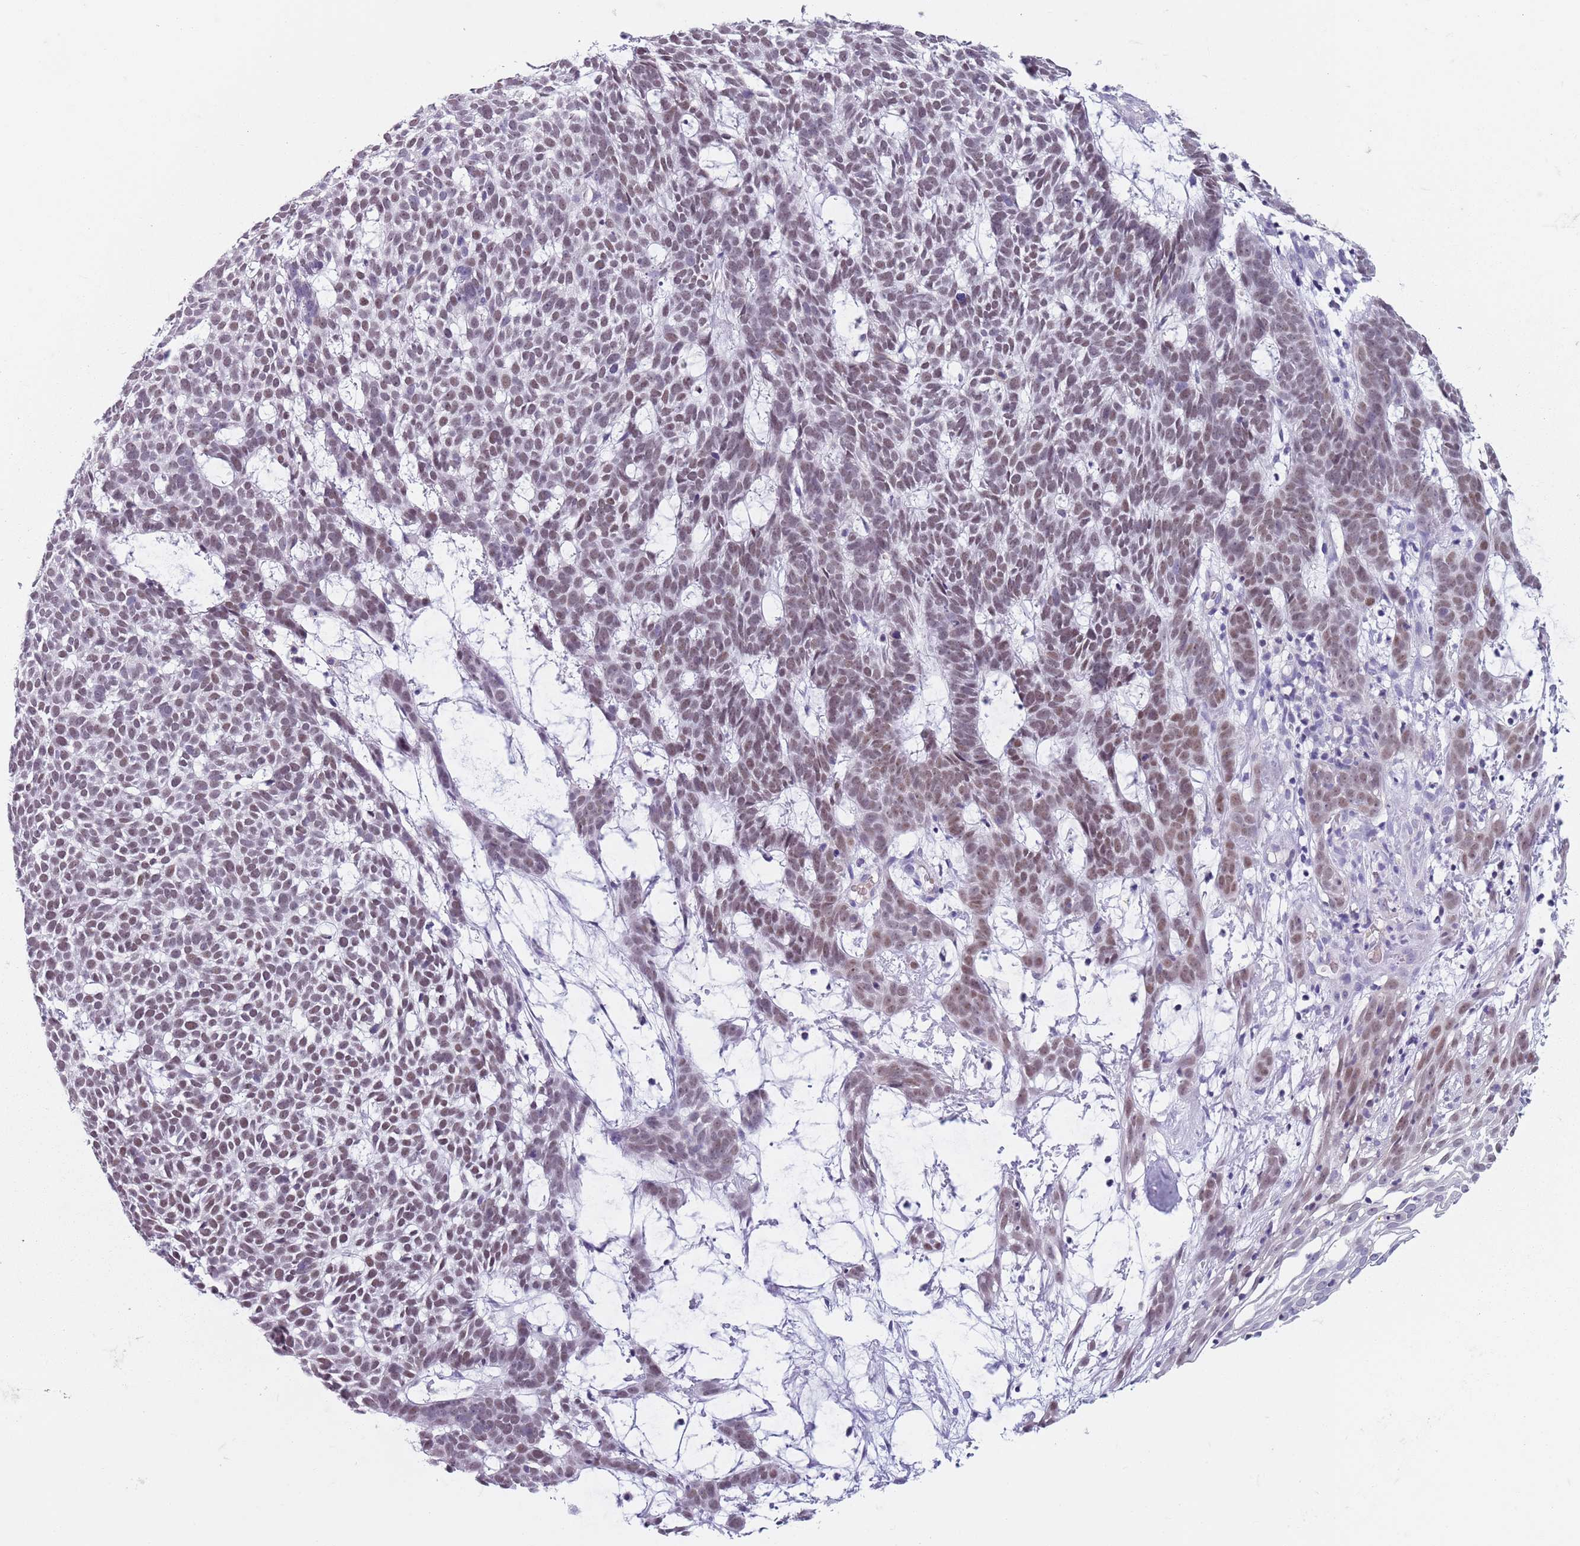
{"staining": {"intensity": "moderate", "quantity": "25%-75%", "location": "nuclear"}, "tissue": "skin cancer", "cell_type": "Tumor cells", "image_type": "cancer", "snomed": [{"axis": "morphology", "description": "Basal cell carcinoma"}, {"axis": "topography", "description": "Skin"}], "caption": "The micrograph reveals a brown stain indicating the presence of a protein in the nuclear of tumor cells in skin basal cell carcinoma.", "gene": "SPESP1", "patient": {"sex": "female", "age": 78}}